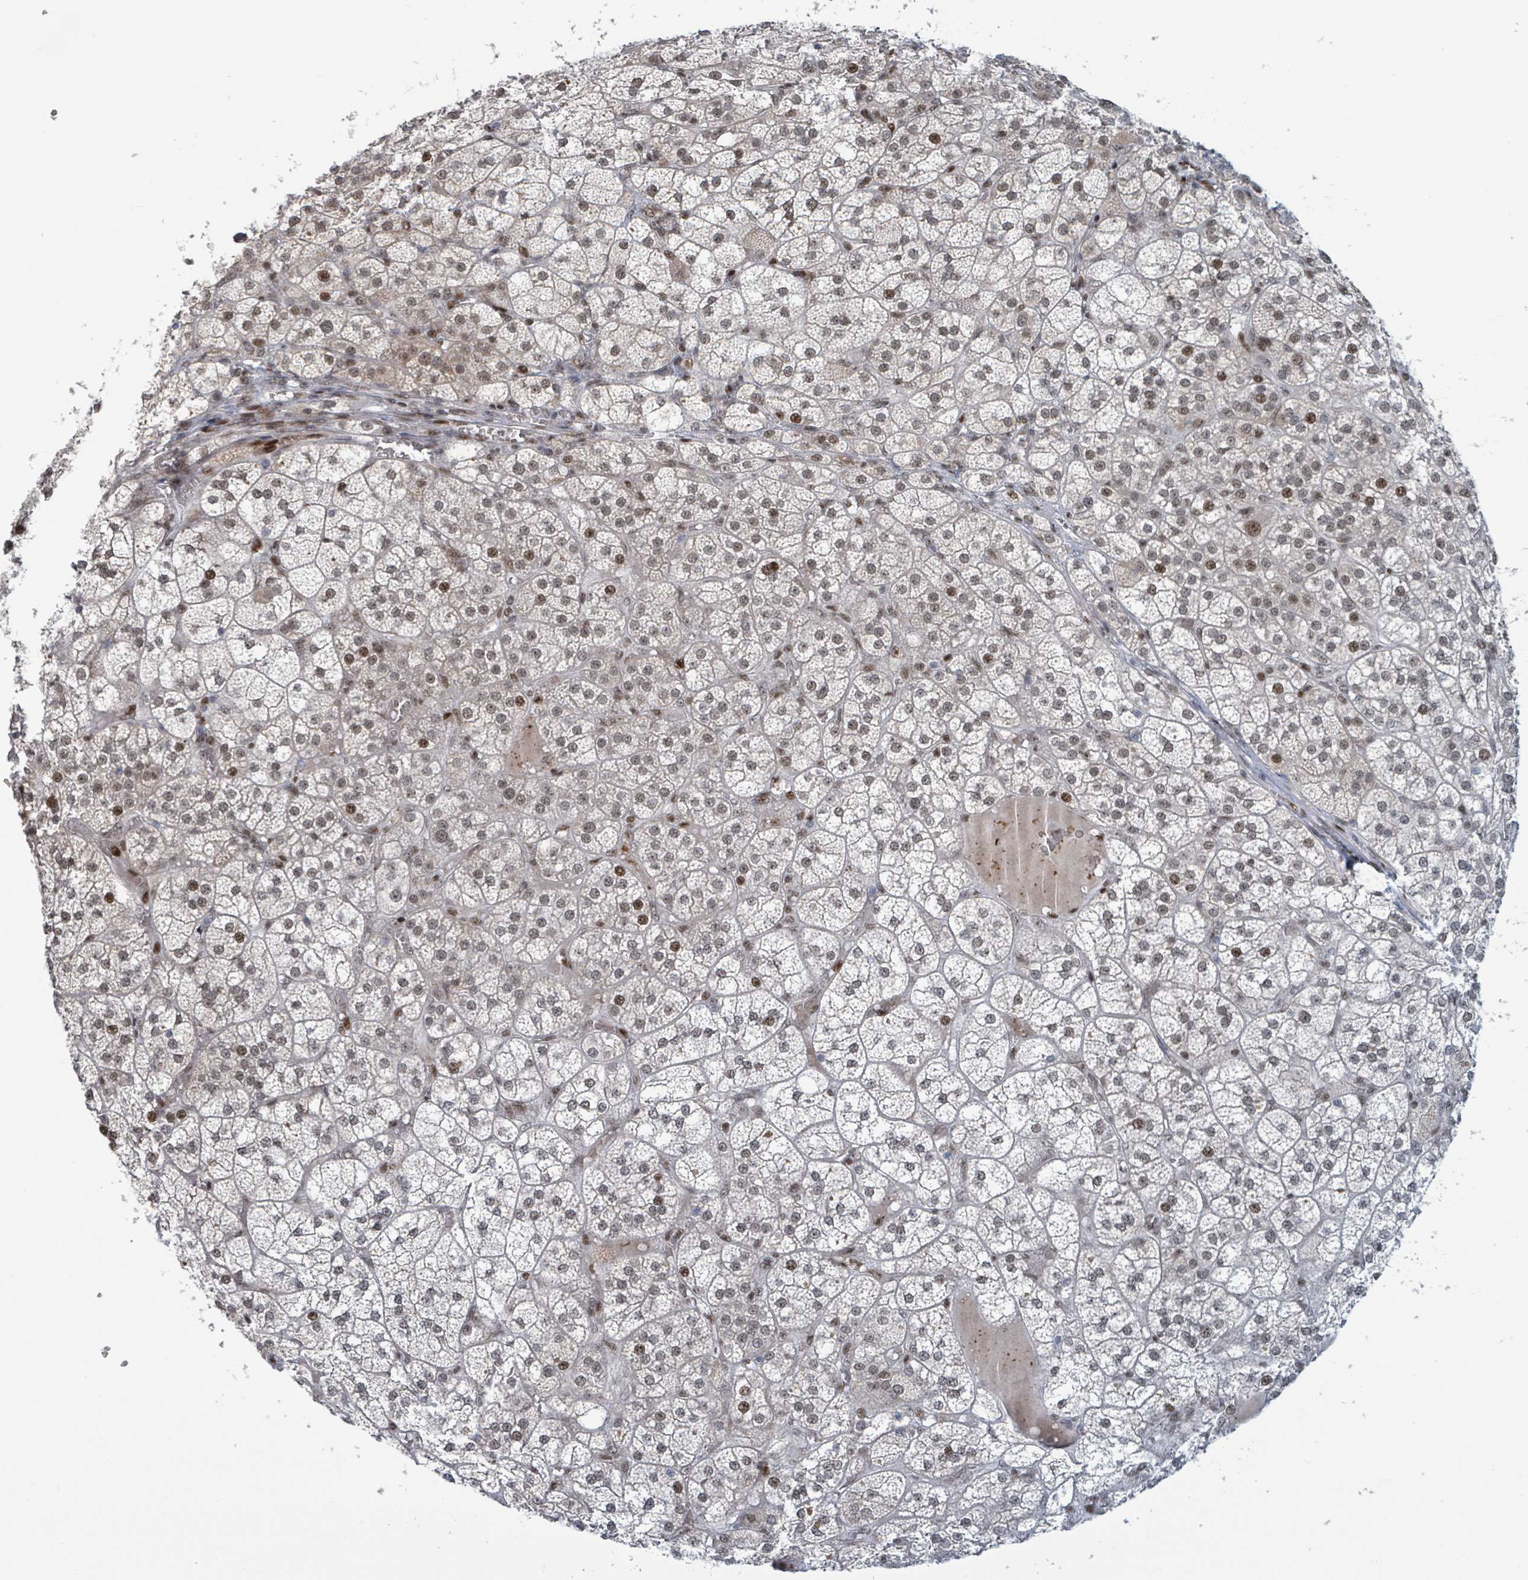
{"staining": {"intensity": "strong", "quantity": "25%-75%", "location": "nuclear"}, "tissue": "adrenal gland", "cell_type": "Glandular cells", "image_type": "normal", "snomed": [{"axis": "morphology", "description": "Normal tissue, NOS"}, {"axis": "topography", "description": "Adrenal gland"}], "caption": "The image reveals a brown stain indicating the presence of a protein in the nuclear of glandular cells in adrenal gland.", "gene": "KLF3", "patient": {"sex": "female", "age": 60}}